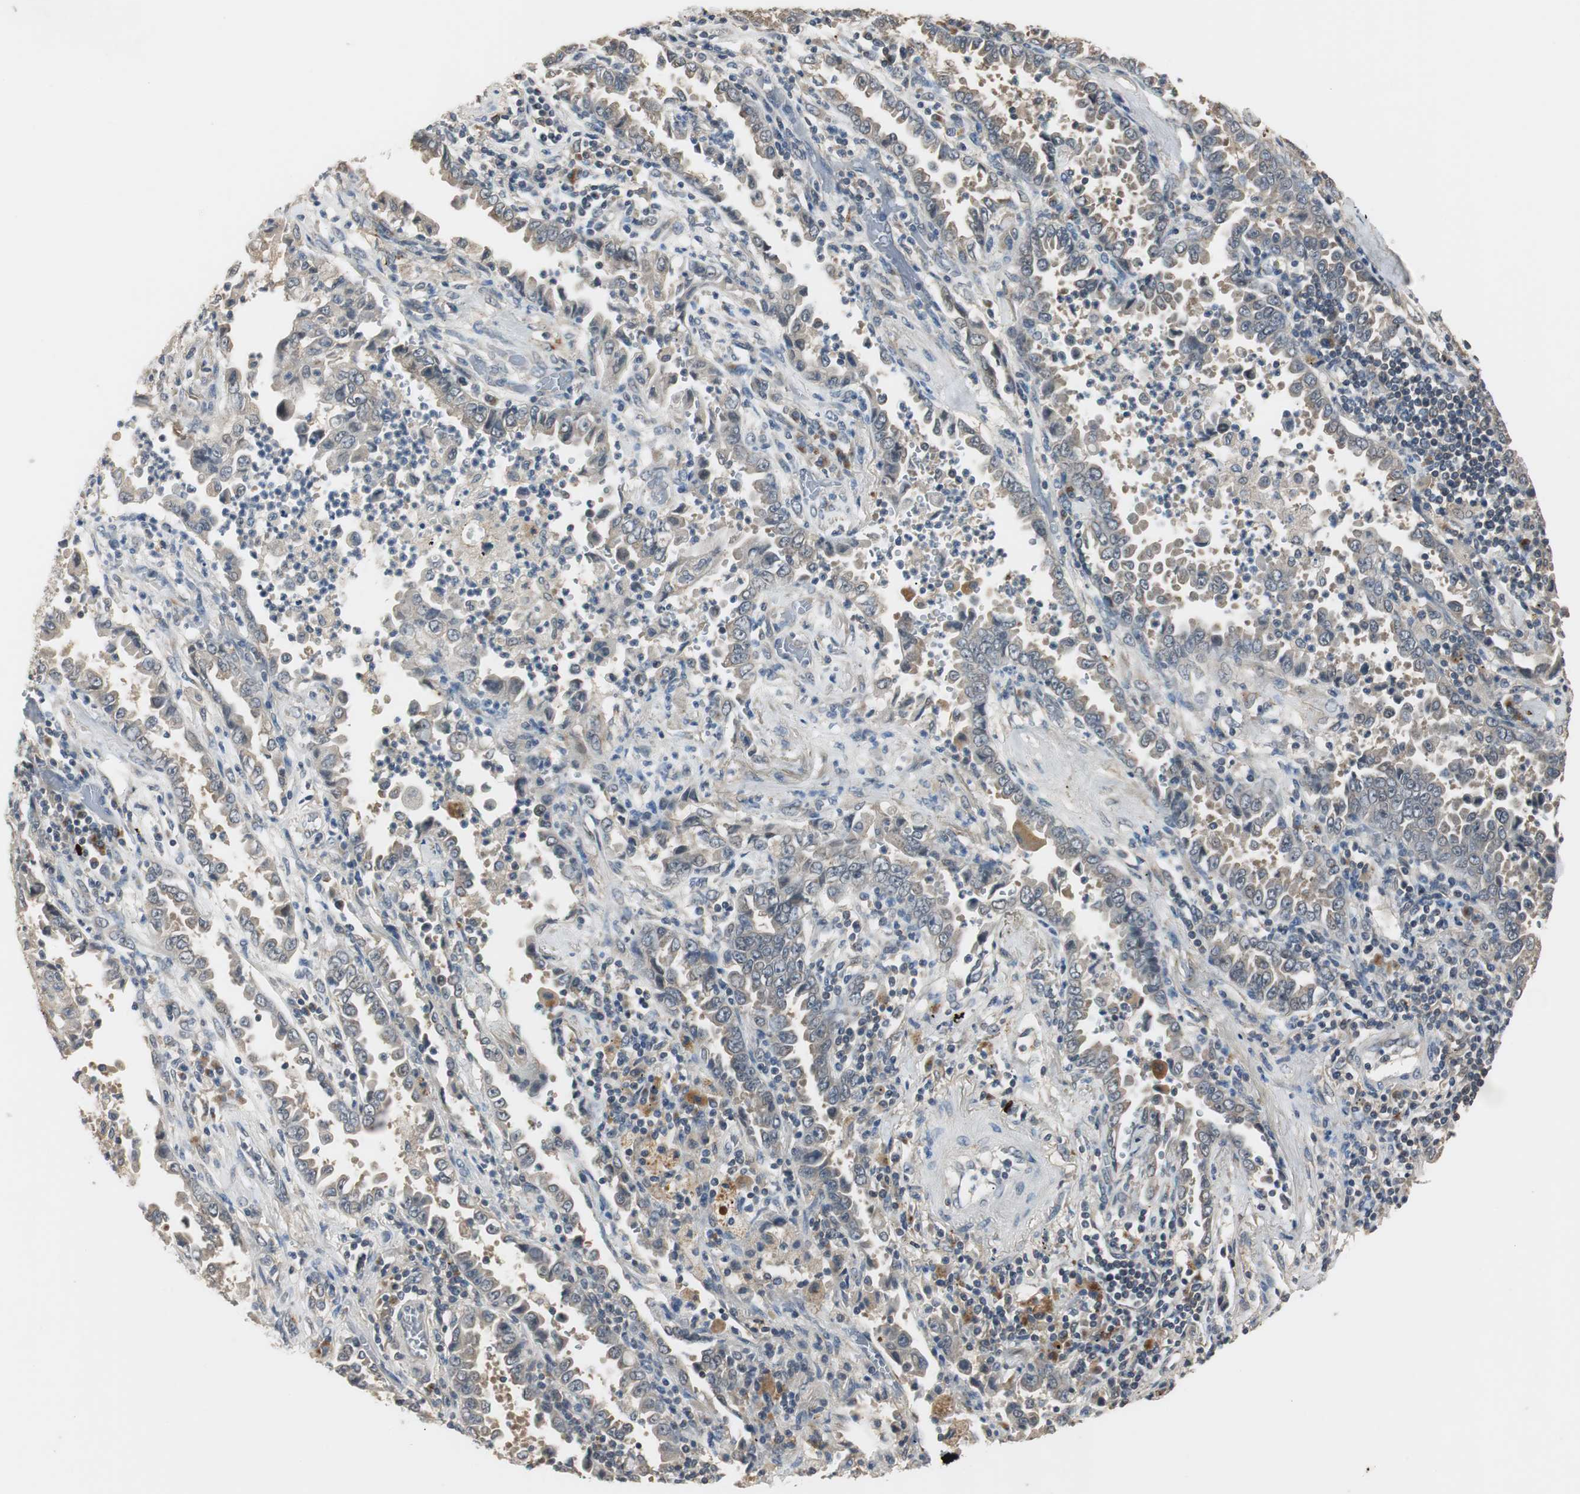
{"staining": {"intensity": "weak", "quantity": "25%-75%", "location": "cytoplasmic/membranous"}, "tissue": "lung cancer", "cell_type": "Tumor cells", "image_type": "cancer", "snomed": [{"axis": "morphology", "description": "Normal tissue, NOS"}, {"axis": "morphology", "description": "Inflammation, NOS"}, {"axis": "morphology", "description": "Adenocarcinoma, NOS"}, {"axis": "topography", "description": "Lung"}], "caption": "IHC of lung adenocarcinoma displays low levels of weak cytoplasmic/membranous expression in approximately 25%-75% of tumor cells. (Stains: DAB (3,3'-diaminobenzidine) in brown, nuclei in blue, Microscopy: brightfield microscopy at high magnification).", "gene": "PTPRN2", "patient": {"sex": "female", "age": 64}}